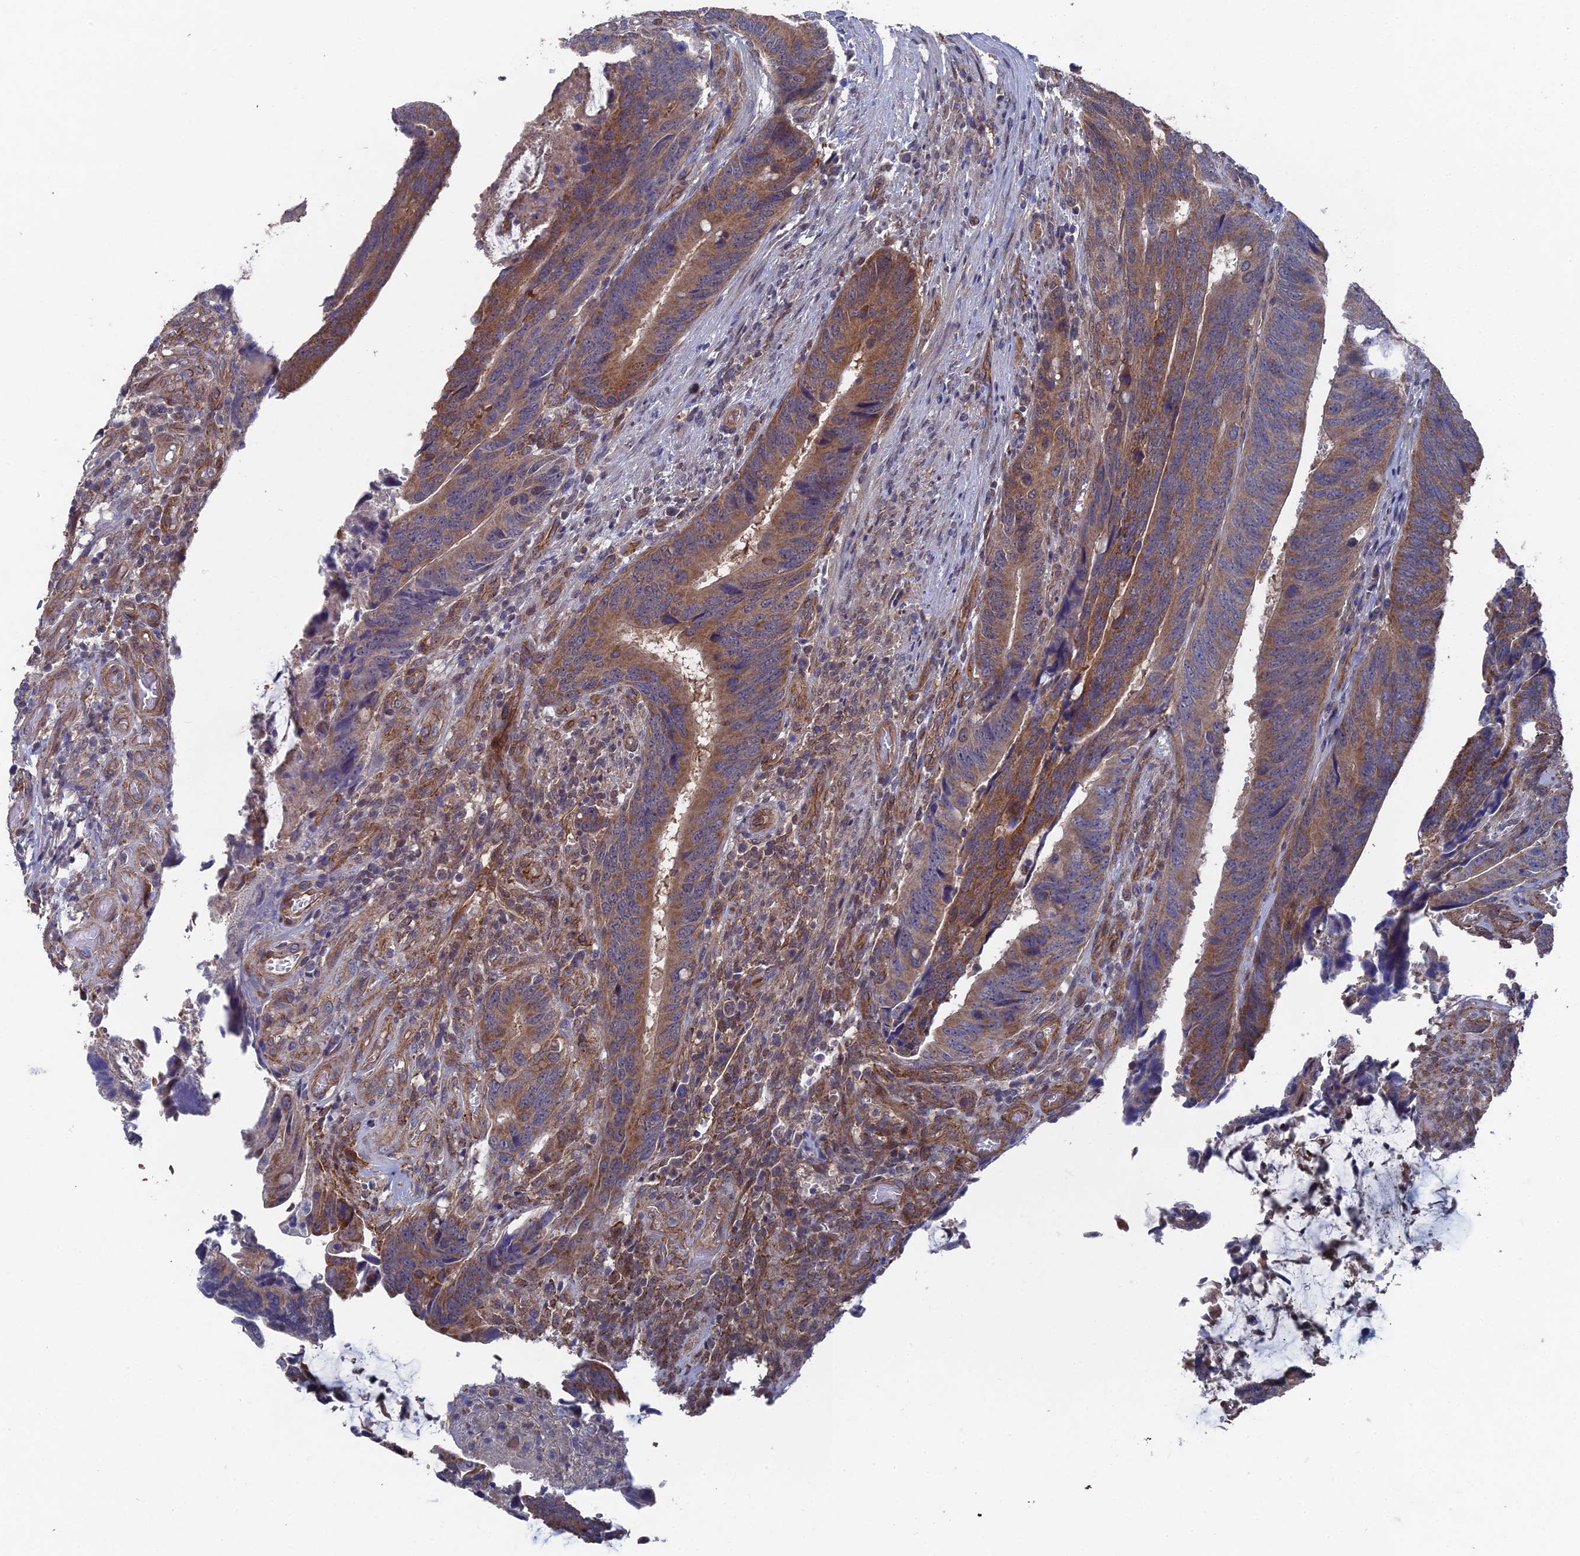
{"staining": {"intensity": "moderate", "quantity": ">75%", "location": "cytoplasmic/membranous"}, "tissue": "colorectal cancer", "cell_type": "Tumor cells", "image_type": "cancer", "snomed": [{"axis": "morphology", "description": "Adenocarcinoma, NOS"}, {"axis": "topography", "description": "Colon"}], "caption": "Immunohistochemical staining of colorectal cancer (adenocarcinoma) demonstrates moderate cytoplasmic/membranous protein expression in about >75% of tumor cells.", "gene": "UNC5D", "patient": {"sex": "male", "age": 87}}